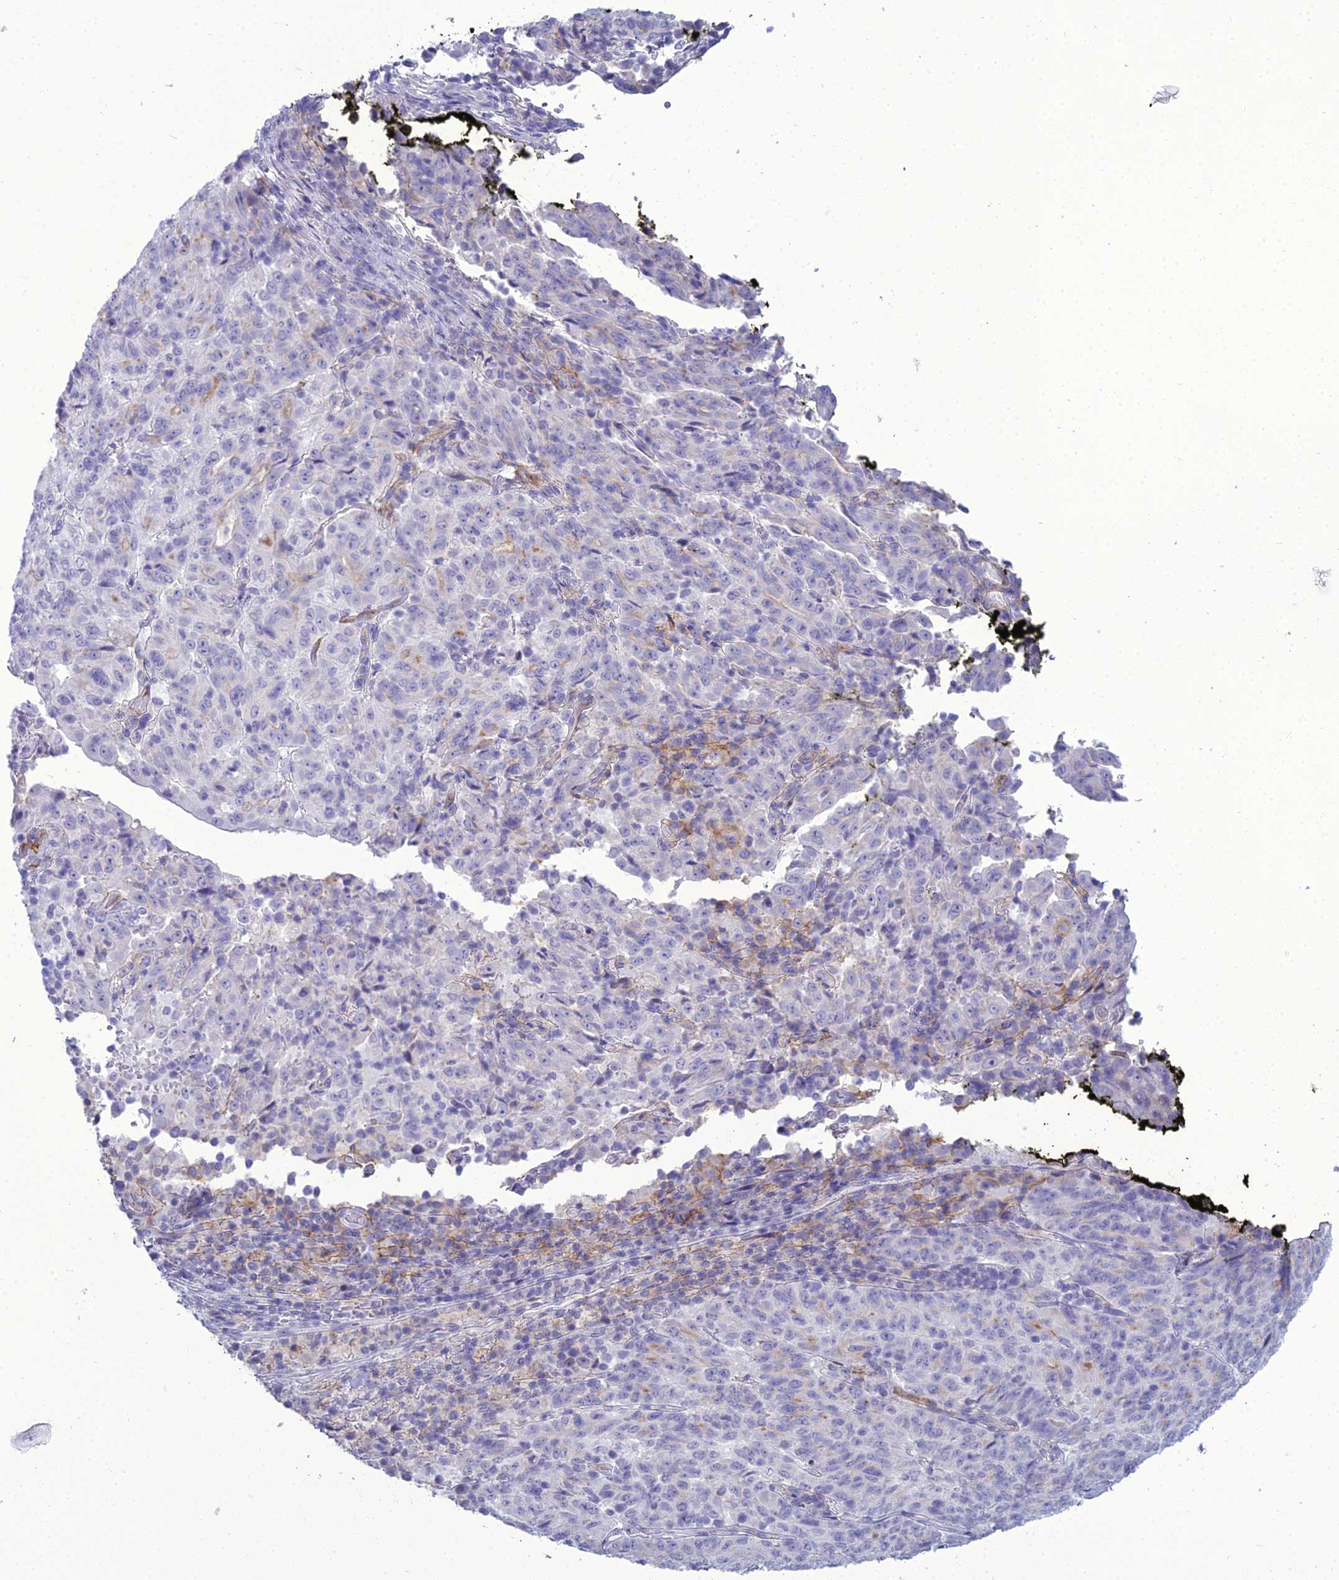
{"staining": {"intensity": "negative", "quantity": "none", "location": "none"}, "tissue": "pancreatic cancer", "cell_type": "Tumor cells", "image_type": "cancer", "snomed": [{"axis": "morphology", "description": "Adenocarcinoma, NOS"}, {"axis": "topography", "description": "Pancreas"}], "caption": "The histopathology image demonstrates no staining of tumor cells in pancreatic cancer (adenocarcinoma).", "gene": "ACE", "patient": {"sex": "male", "age": 63}}